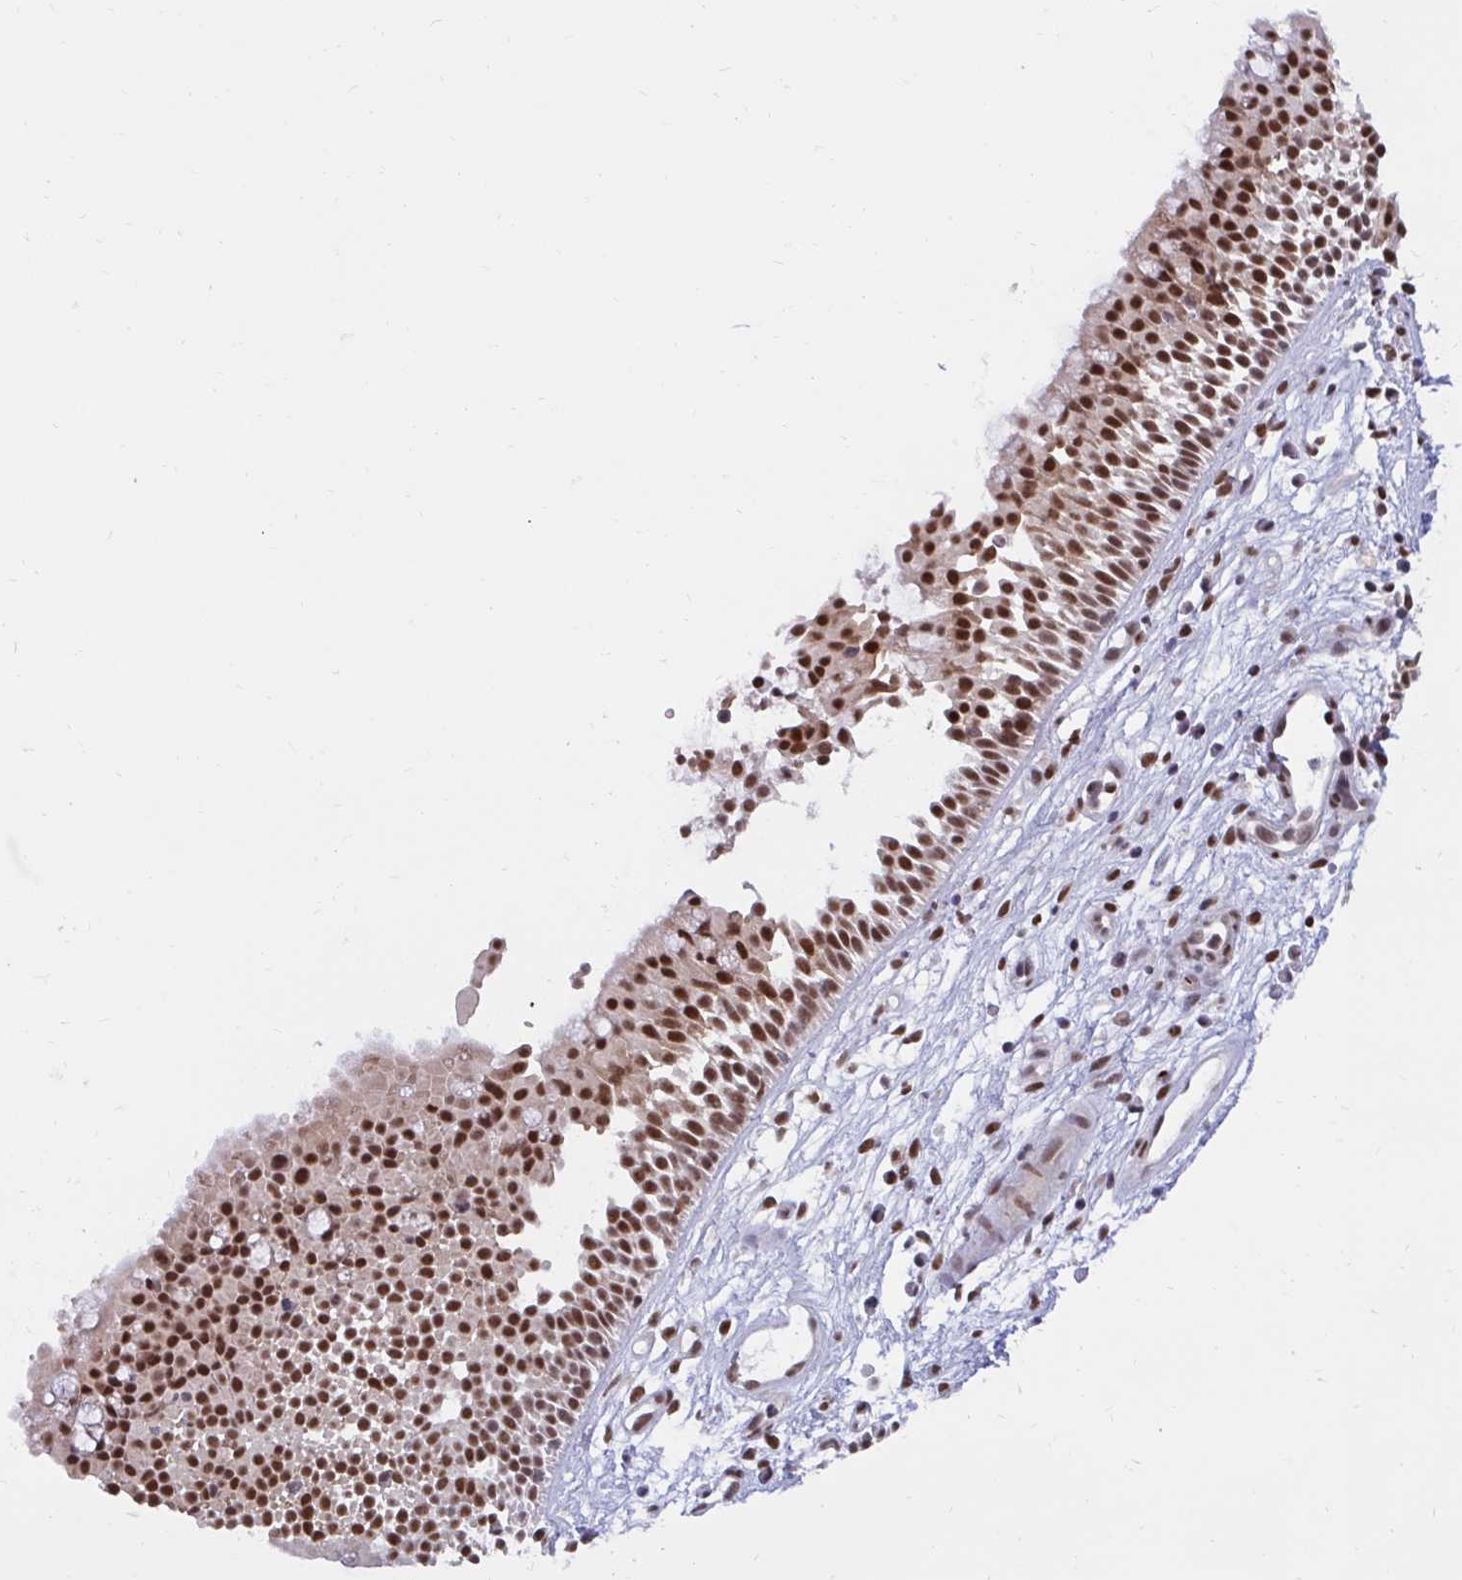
{"staining": {"intensity": "strong", "quantity": ">75%", "location": "nuclear"}, "tissue": "nasopharynx", "cell_type": "Respiratory epithelial cells", "image_type": "normal", "snomed": [{"axis": "morphology", "description": "Normal tissue, NOS"}, {"axis": "topography", "description": "Nasopharynx"}], "caption": "Respiratory epithelial cells exhibit strong nuclear expression in about >75% of cells in benign nasopharynx.", "gene": "PHF10", "patient": {"sex": "male", "age": 56}}